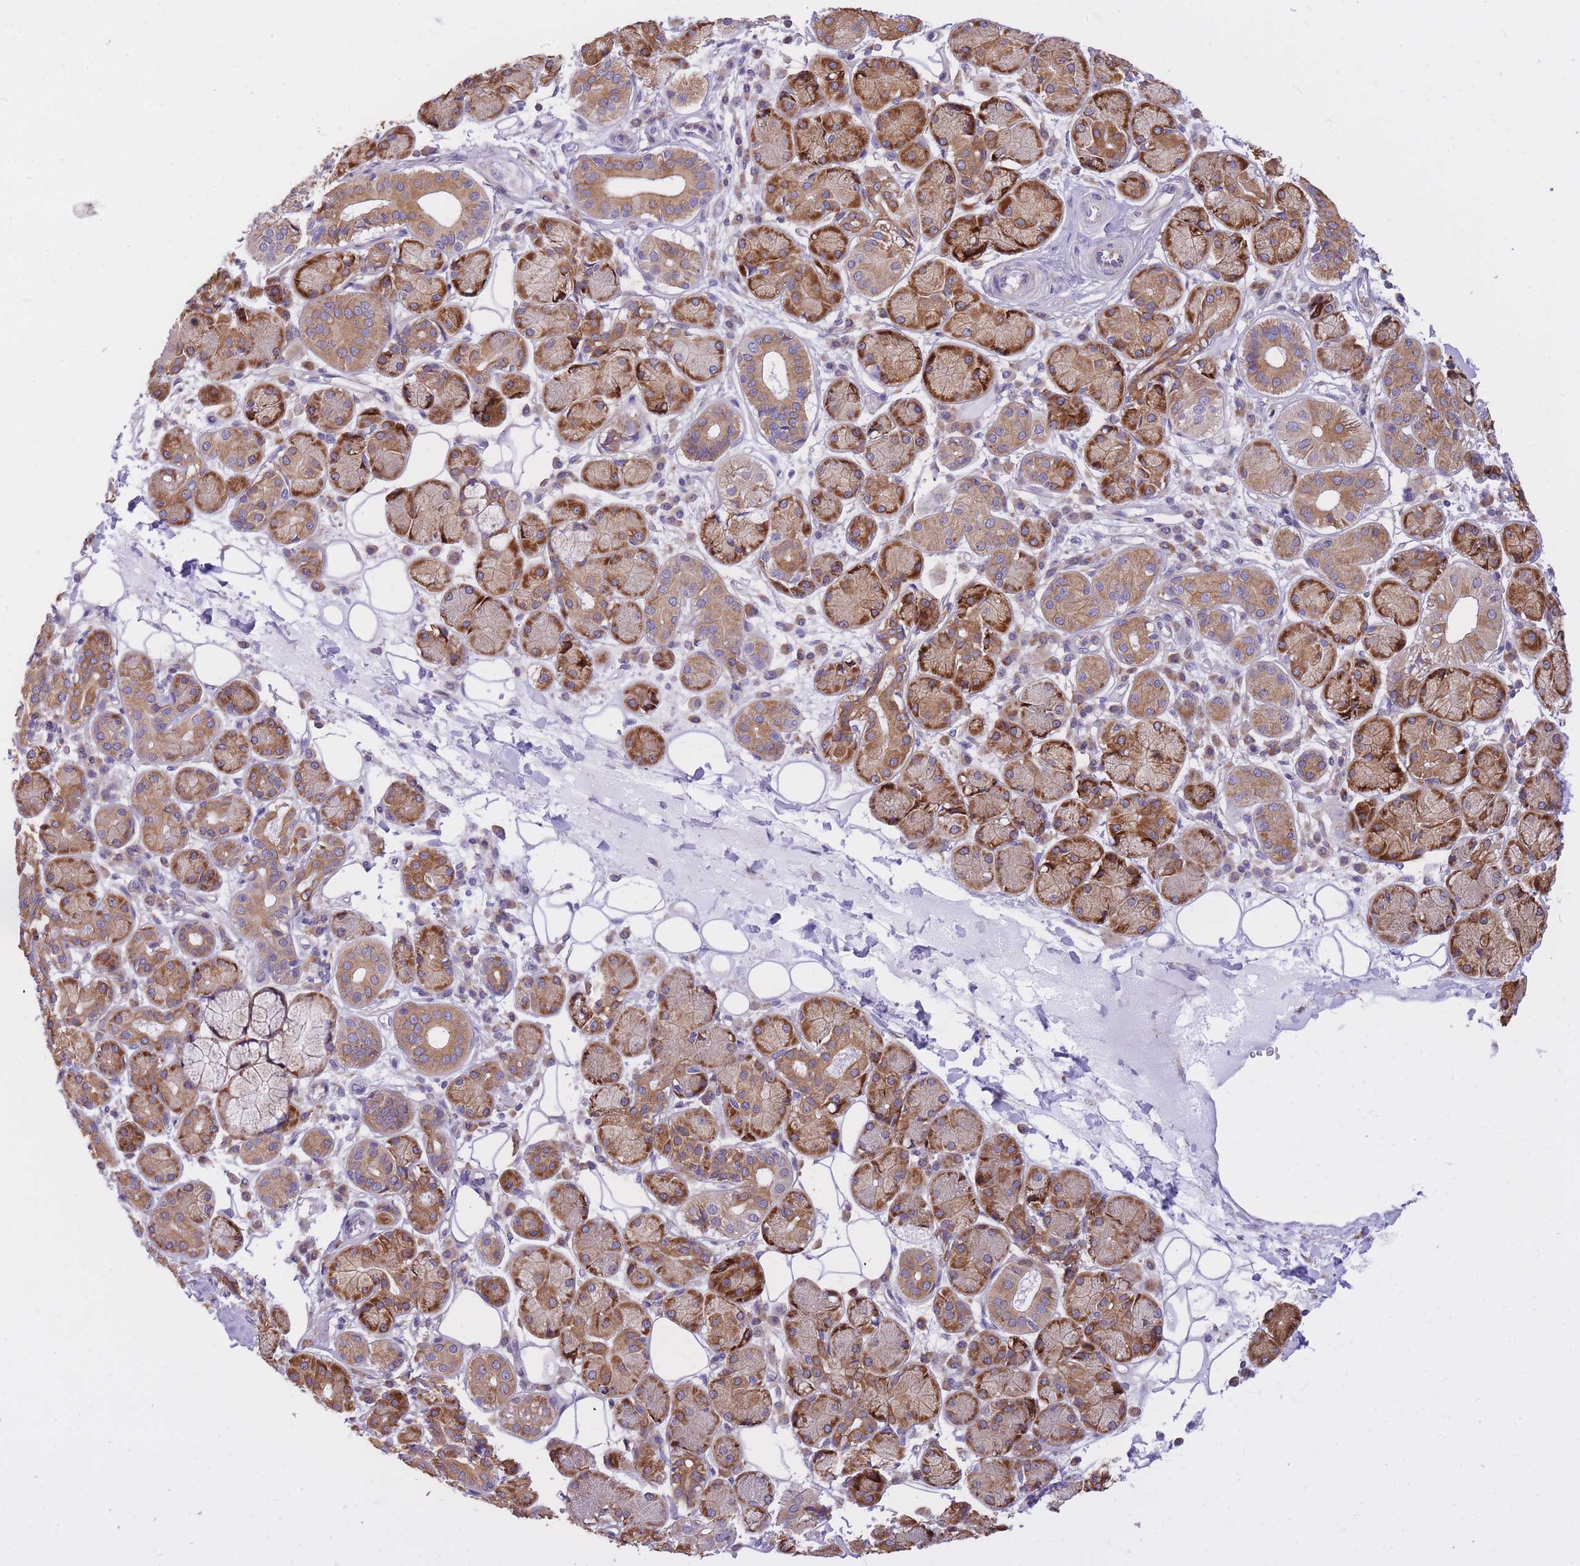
{"staining": {"intensity": "moderate", "quantity": ">75%", "location": "cytoplasmic/membranous"}, "tissue": "salivary gland", "cell_type": "Glandular cells", "image_type": "normal", "snomed": [{"axis": "morphology", "description": "Squamous cell carcinoma, NOS"}, {"axis": "topography", "description": "Skin"}, {"axis": "topography", "description": "Head-Neck"}], "caption": "Immunohistochemistry photomicrograph of normal salivary gland: salivary gland stained using immunohistochemistry (IHC) shows medium levels of moderate protein expression localized specifically in the cytoplasmic/membranous of glandular cells, appearing as a cytoplasmic/membranous brown color.", "gene": "GBP7", "patient": {"sex": "male", "age": 80}}